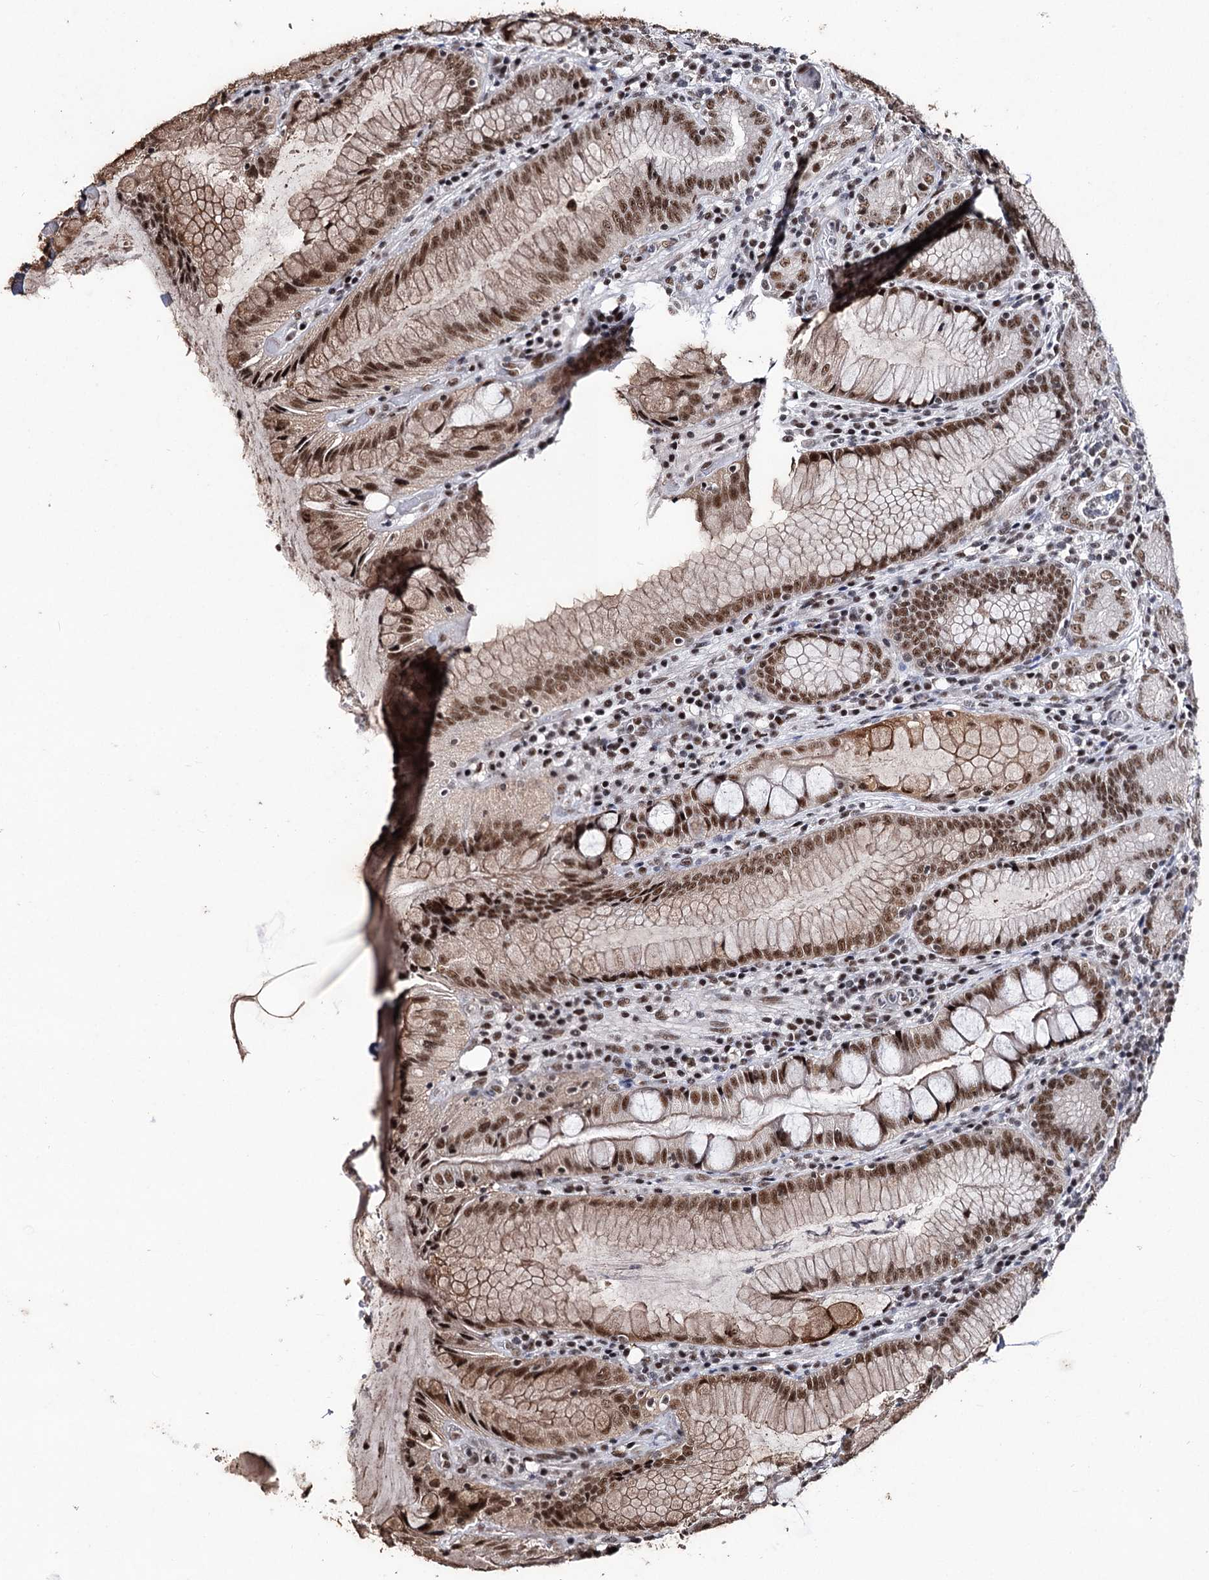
{"staining": {"intensity": "moderate", "quantity": ">75%", "location": "nuclear"}, "tissue": "stomach", "cell_type": "Glandular cells", "image_type": "normal", "snomed": [{"axis": "morphology", "description": "Normal tissue, NOS"}, {"axis": "topography", "description": "Stomach, upper"}, {"axis": "topography", "description": "Stomach, lower"}], "caption": "Immunohistochemical staining of unremarkable stomach demonstrates moderate nuclear protein expression in about >75% of glandular cells.", "gene": "U2SURP", "patient": {"sex": "female", "age": 76}}